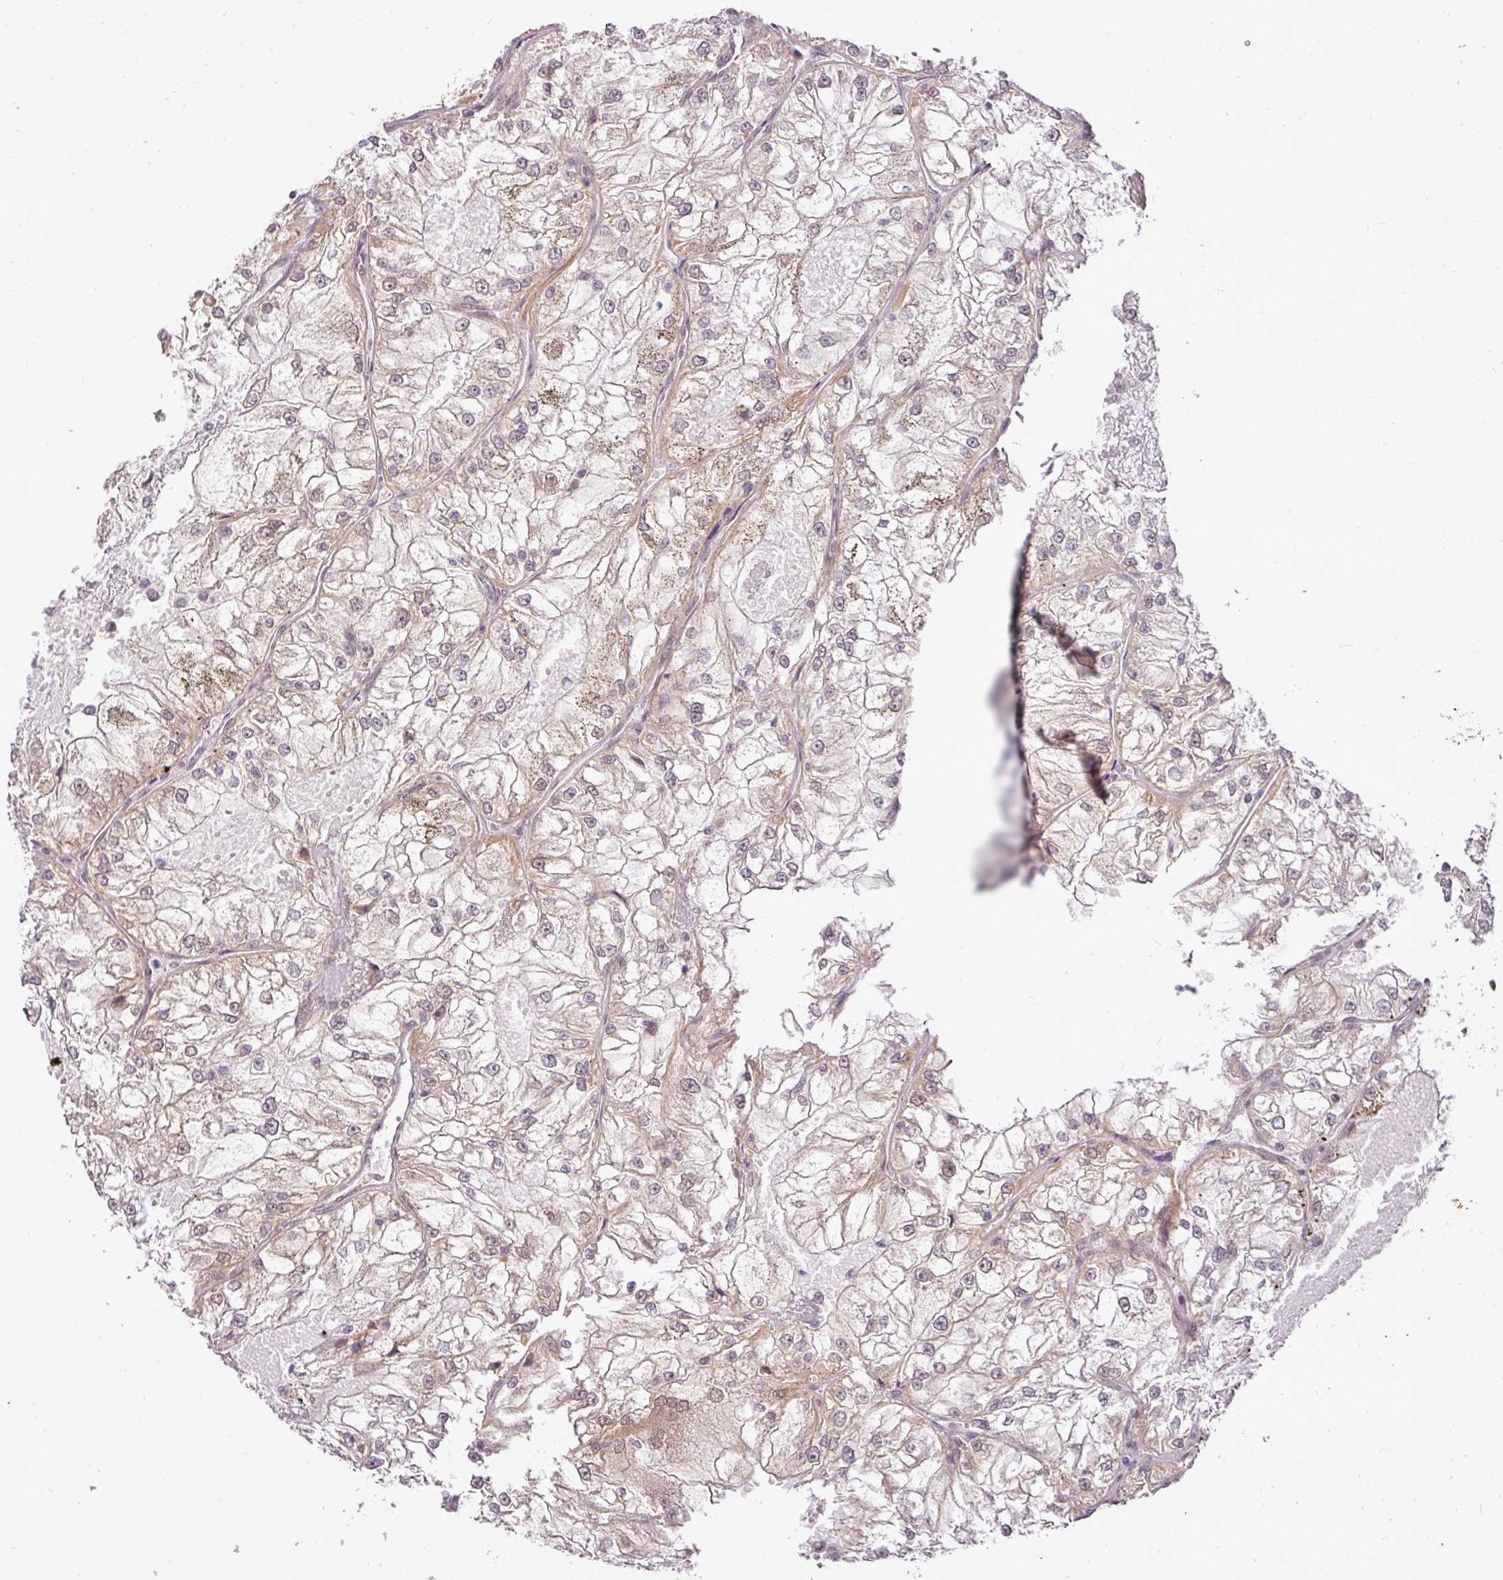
{"staining": {"intensity": "moderate", "quantity": "25%-75%", "location": "cytoplasmic/membranous,nuclear"}, "tissue": "renal cancer", "cell_type": "Tumor cells", "image_type": "cancer", "snomed": [{"axis": "morphology", "description": "Adenocarcinoma, NOS"}, {"axis": "topography", "description": "Kidney"}], "caption": "Moderate cytoplasmic/membranous and nuclear expression is seen in approximately 25%-75% of tumor cells in renal adenocarcinoma.", "gene": "C1orf226", "patient": {"sex": "female", "age": 72}}